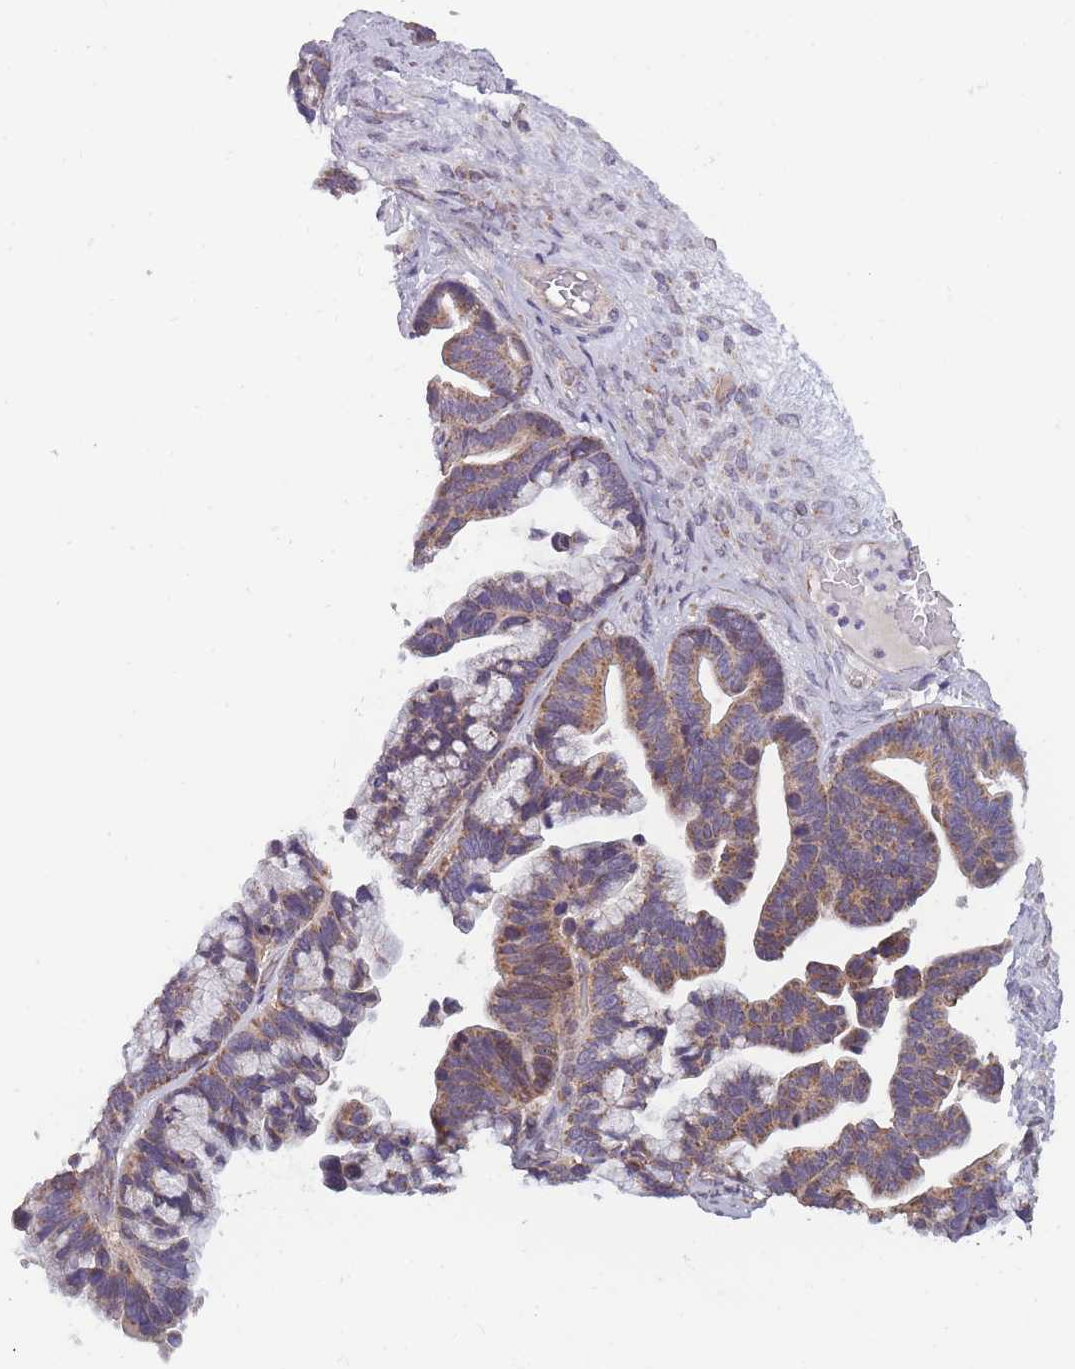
{"staining": {"intensity": "moderate", "quantity": ">75%", "location": "cytoplasmic/membranous"}, "tissue": "ovarian cancer", "cell_type": "Tumor cells", "image_type": "cancer", "snomed": [{"axis": "morphology", "description": "Cystadenocarcinoma, serous, NOS"}, {"axis": "topography", "description": "Ovary"}], "caption": "About >75% of tumor cells in ovarian cancer (serous cystadenocarcinoma) exhibit moderate cytoplasmic/membranous protein staining as visualized by brown immunohistochemical staining.", "gene": "MRPS18C", "patient": {"sex": "female", "age": 56}}